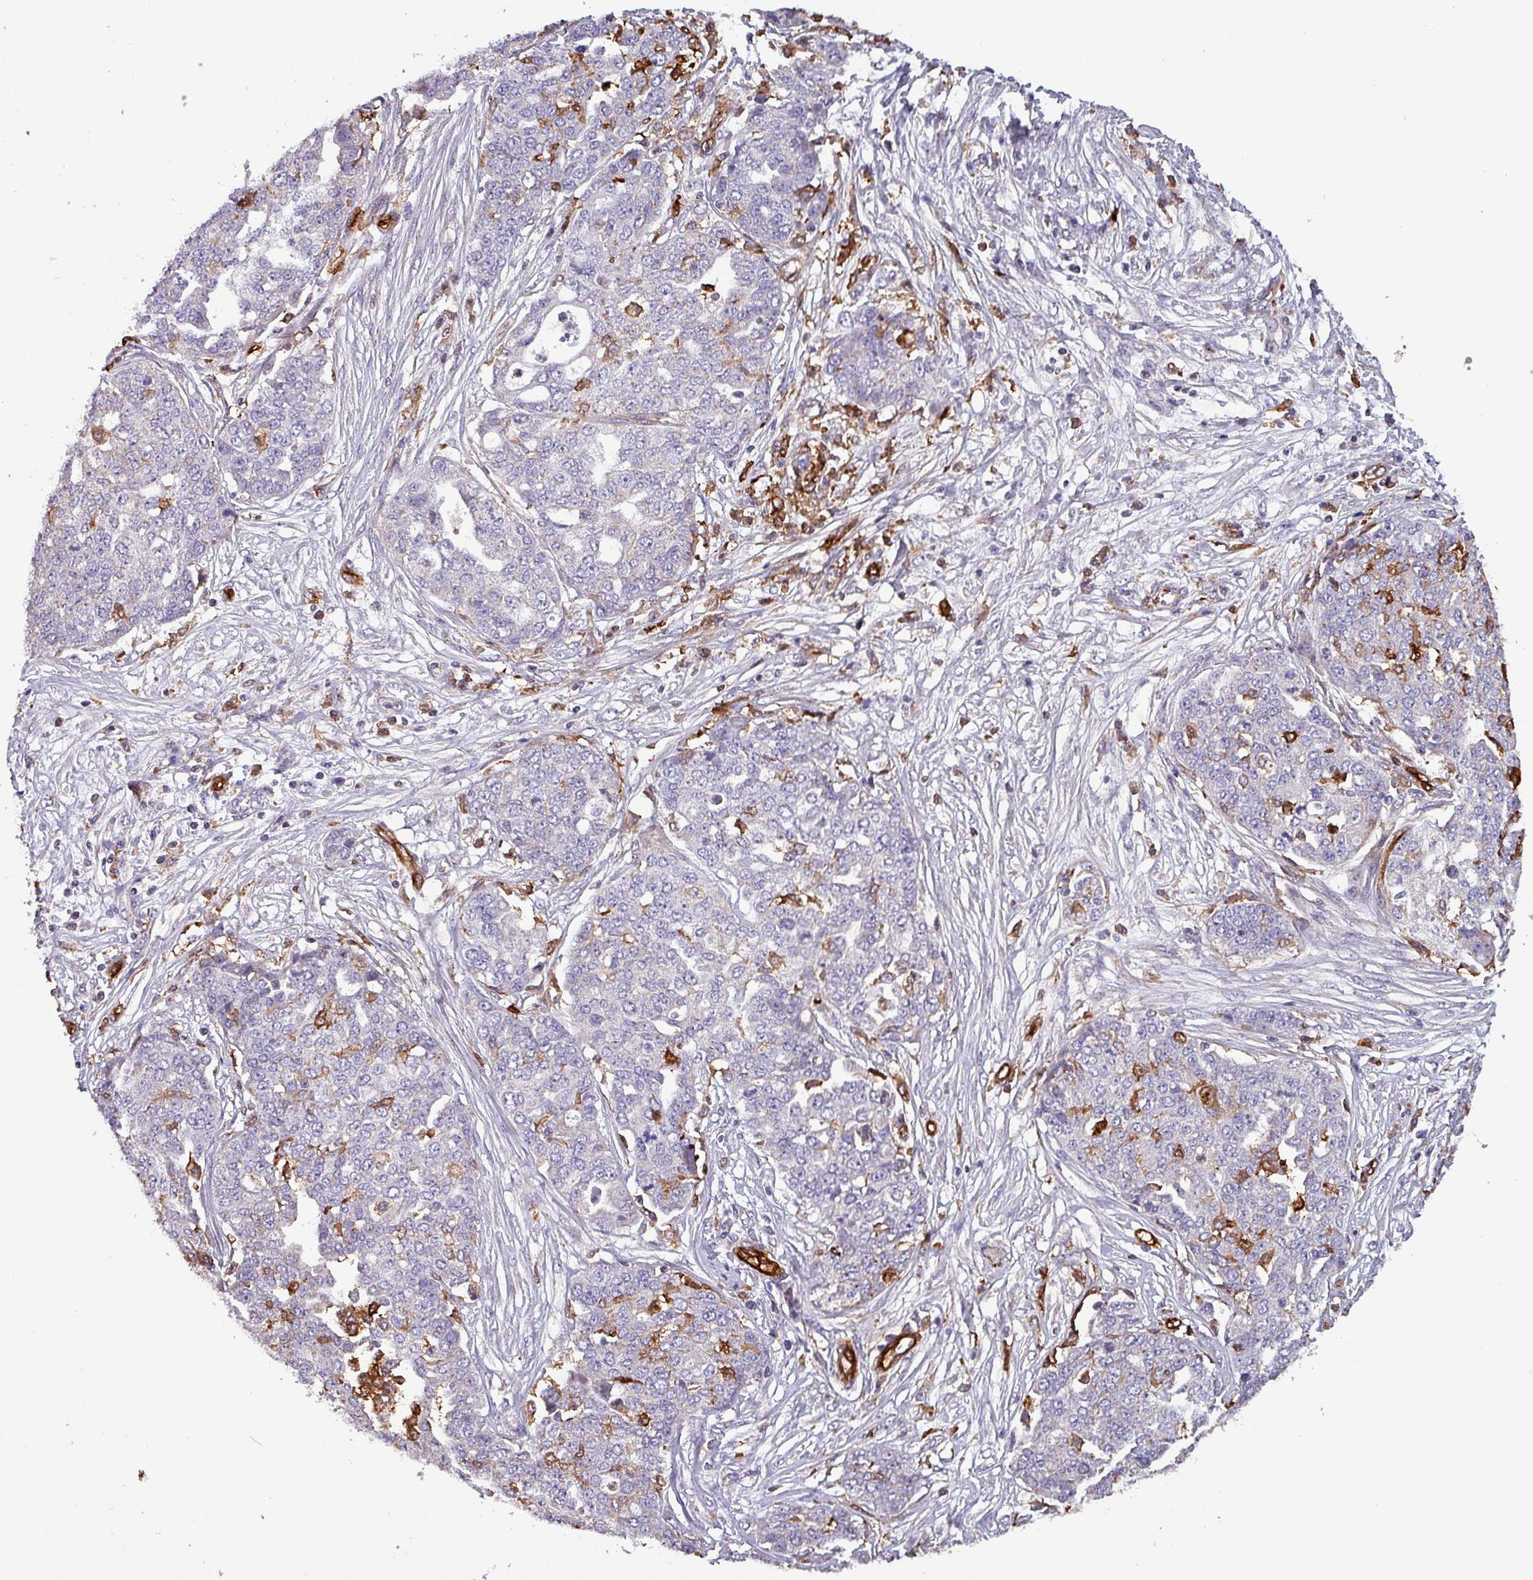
{"staining": {"intensity": "negative", "quantity": "none", "location": "none"}, "tissue": "ovarian cancer", "cell_type": "Tumor cells", "image_type": "cancer", "snomed": [{"axis": "morphology", "description": "Cystadenocarcinoma, serous, NOS"}, {"axis": "topography", "description": "Soft tissue"}, {"axis": "topography", "description": "Ovary"}], "caption": "Ovarian cancer was stained to show a protein in brown. There is no significant staining in tumor cells.", "gene": "SCIN", "patient": {"sex": "female", "age": 57}}